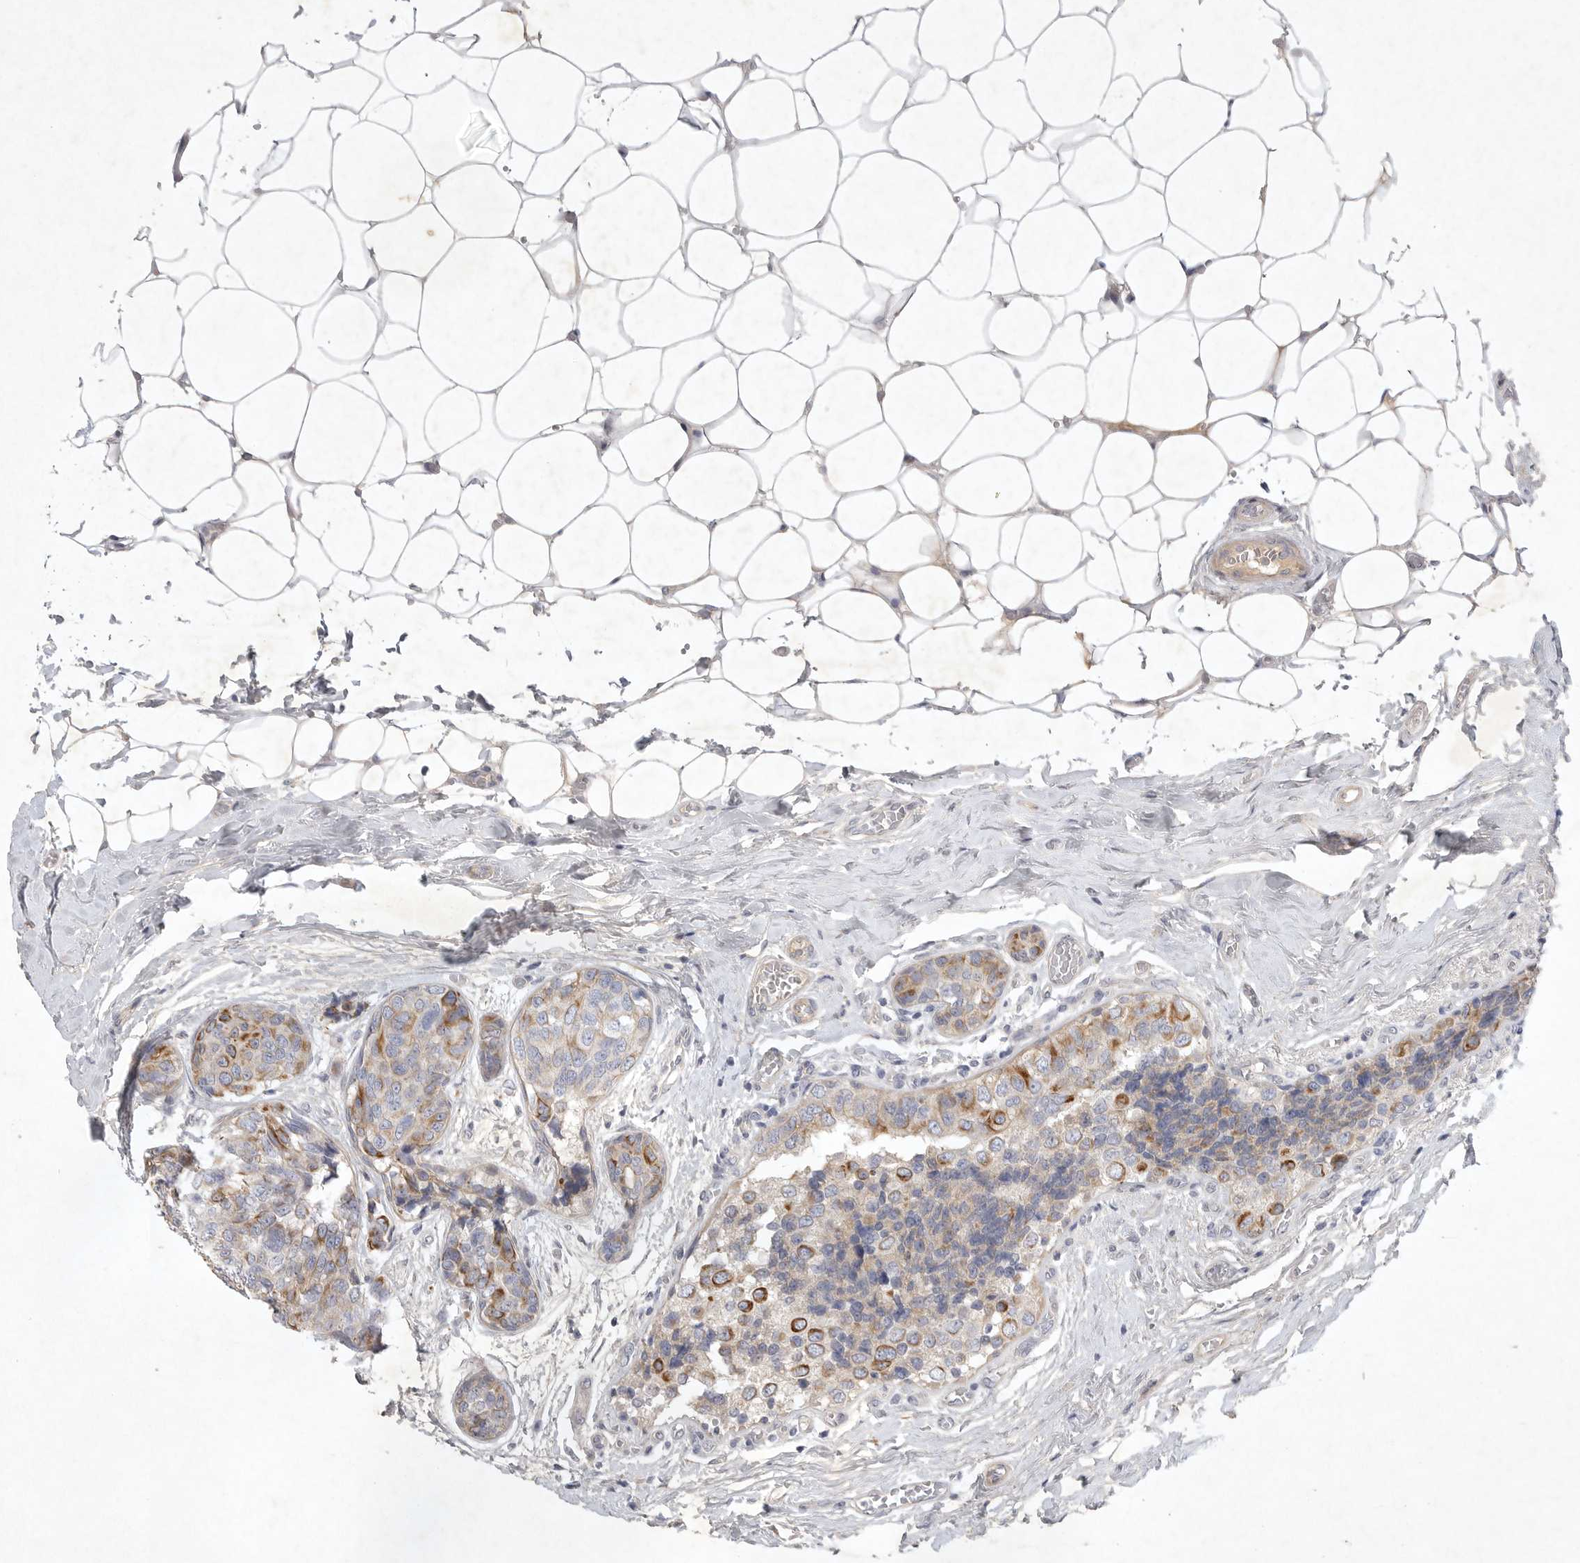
{"staining": {"intensity": "moderate", "quantity": "<25%", "location": "cytoplasmic/membranous"}, "tissue": "breast cancer", "cell_type": "Tumor cells", "image_type": "cancer", "snomed": [{"axis": "morphology", "description": "Normal tissue, NOS"}, {"axis": "morphology", "description": "Duct carcinoma"}, {"axis": "topography", "description": "Breast"}], "caption": "Brown immunohistochemical staining in human invasive ductal carcinoma (breast) shows moderate cytoplasmic/membranous positivity in approximately <25% of tumor cells. (brown staining indicates protein expression, while blue staining denotes nuclei).", "gene": "BZW2", "patient": {"sex": "female", "age": 43}}